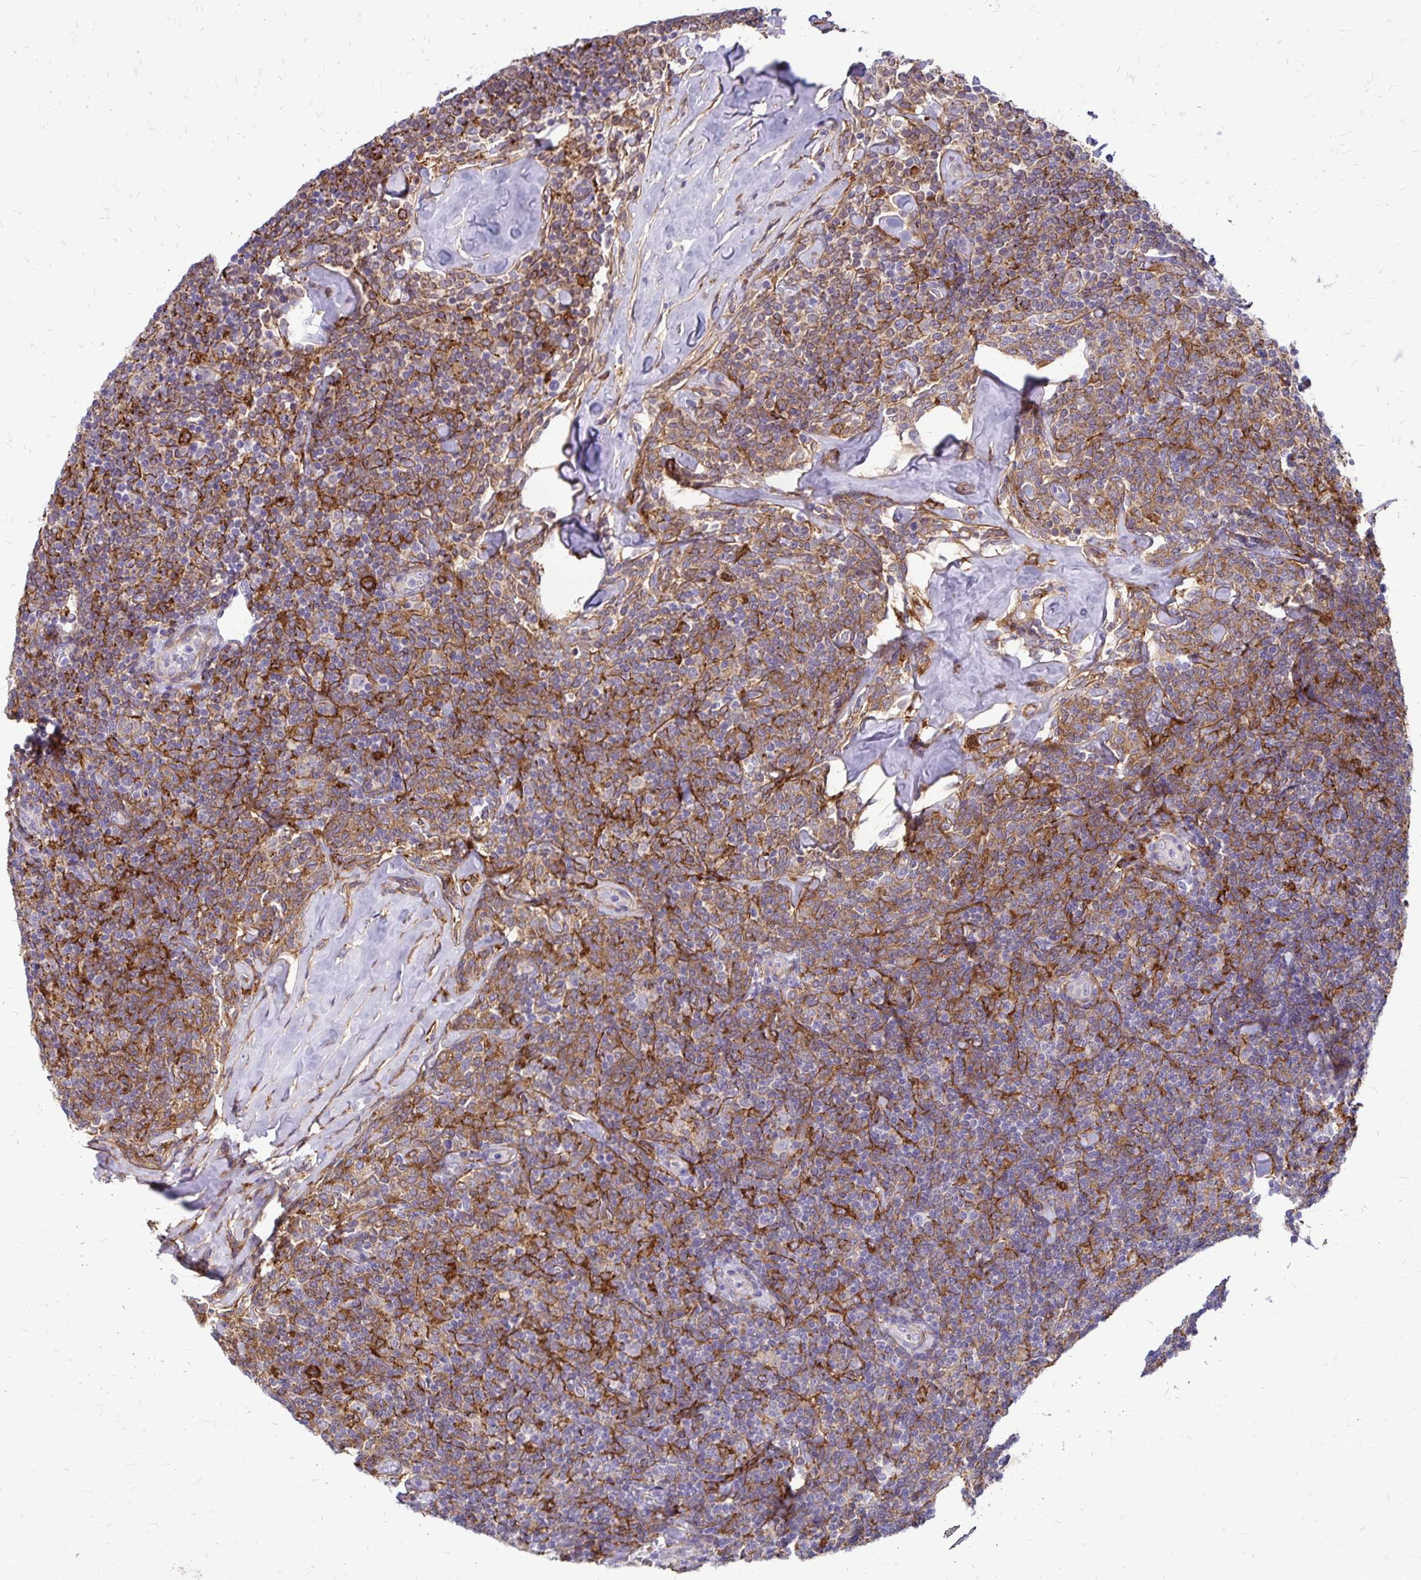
{"staining": {"intensity": "moderate", "quantity": "25%-75%", "location": "cytoplasmic/membranous"}, "tissue": "lymphoma", "cell_type": "Tumor cells", "image_type": "cancer", "snomed": [{"axis": "morphology", "description": "Malignant lymphoma, non-Hodgkin's type, Low grade"}, {"axis": "topography", "description": "Lymph node"}], "caption": "There is medium levels of moderate cytoplasmic/membranous positivity in tumor cells of low-grade malignant lymphoma, non-Hodgkin's type, as demonstrated by immunohistochemical staining (brown color).", "gene": "TNS3", "patient": {"sex": "female", "age": 56}}